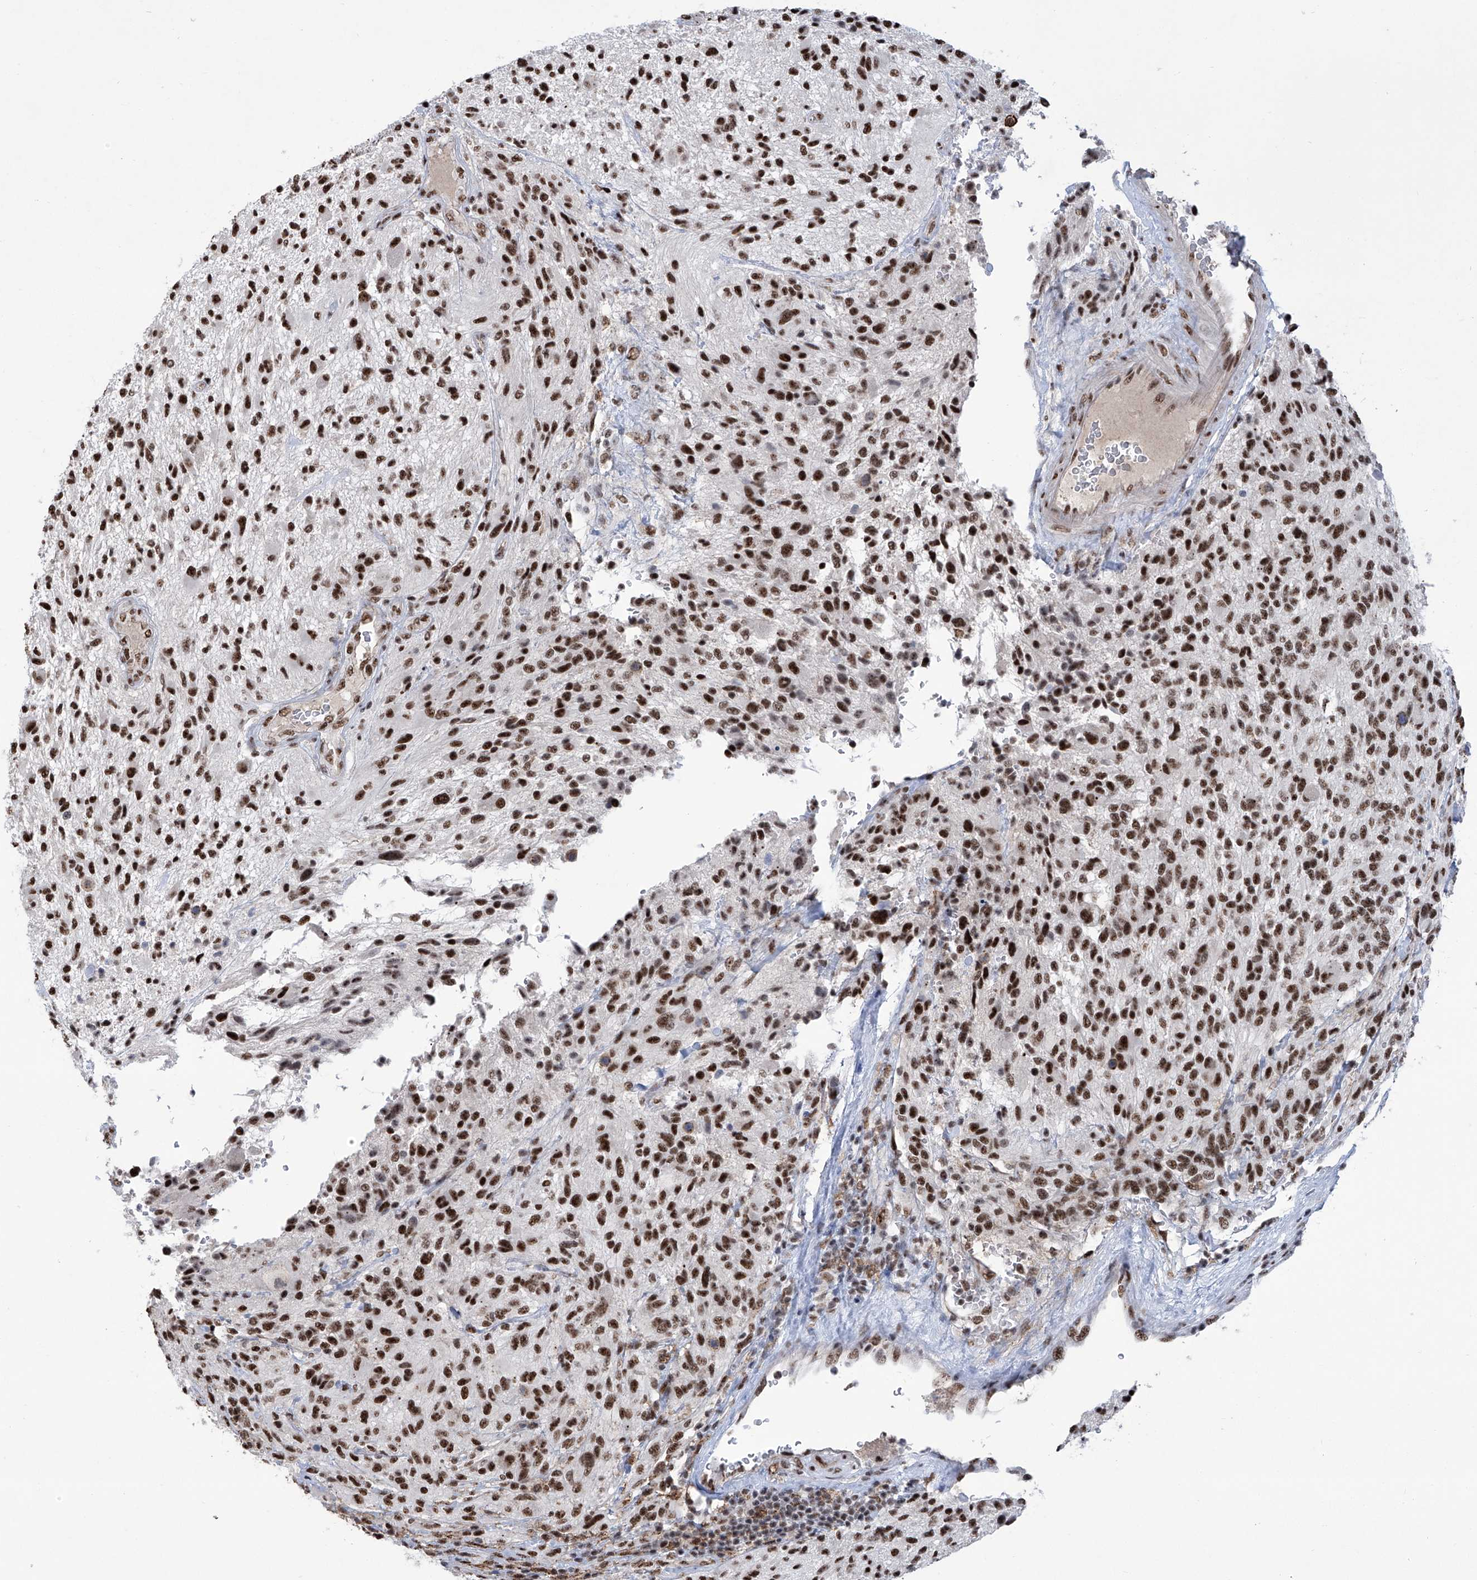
{"staining": {"intensity": "strong", "quantity": ">75%", "location": "nuclear"}, "tissue": "glioma", "cell_type": "Tumor cells", "image_type": "cancer", "snomed": [{"axis": "morphology", "description": "Glioma, malignant, High grade"}, {"axis": "topography", "description": "Brain"}], "caption": "Glioma stained with a protein marker reveals strong staining in tumor cells.", "gene": "FBXL4", "patient": {"sex": "male", "age": 47}}